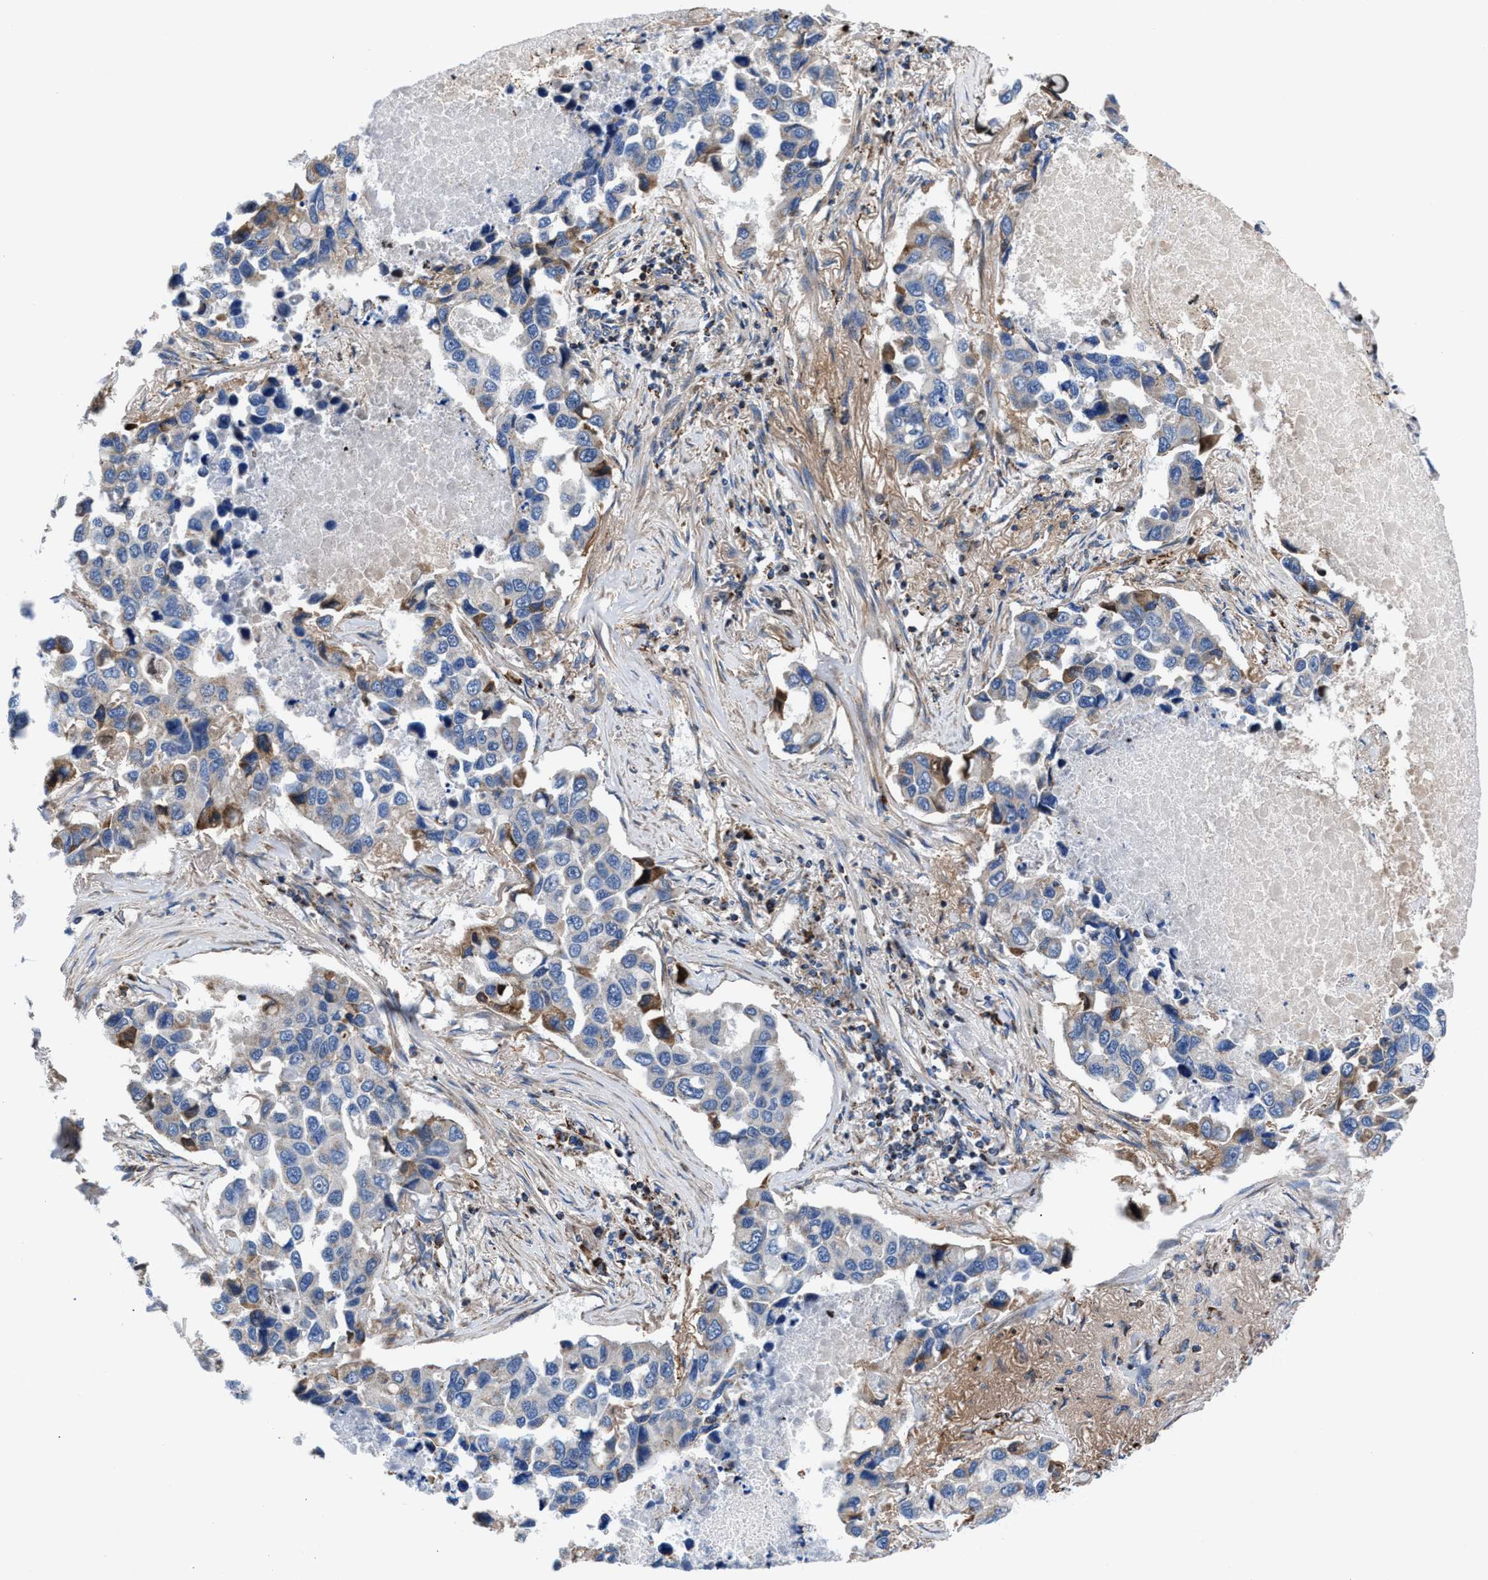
{"staining": {"intensity": "weak", "quantity": "<25%", "location": "cytoplasmic/membranous"}, "tissue": "lung cancer", "cell_type": "Tumor cells", "image_type": "cancer", "snomed": [{"axis": "morphology", "description": "Adenocarcinoma, NOS"}, {"axis": "topography", "description": "Lung"}], "caption": "This is an IHC micrograph of human lung cancer (adenocarcinoma). There is no positivity in tumor cells.", "gene": "PRR15L", "patient": {"sex": "male", "age": 64}}